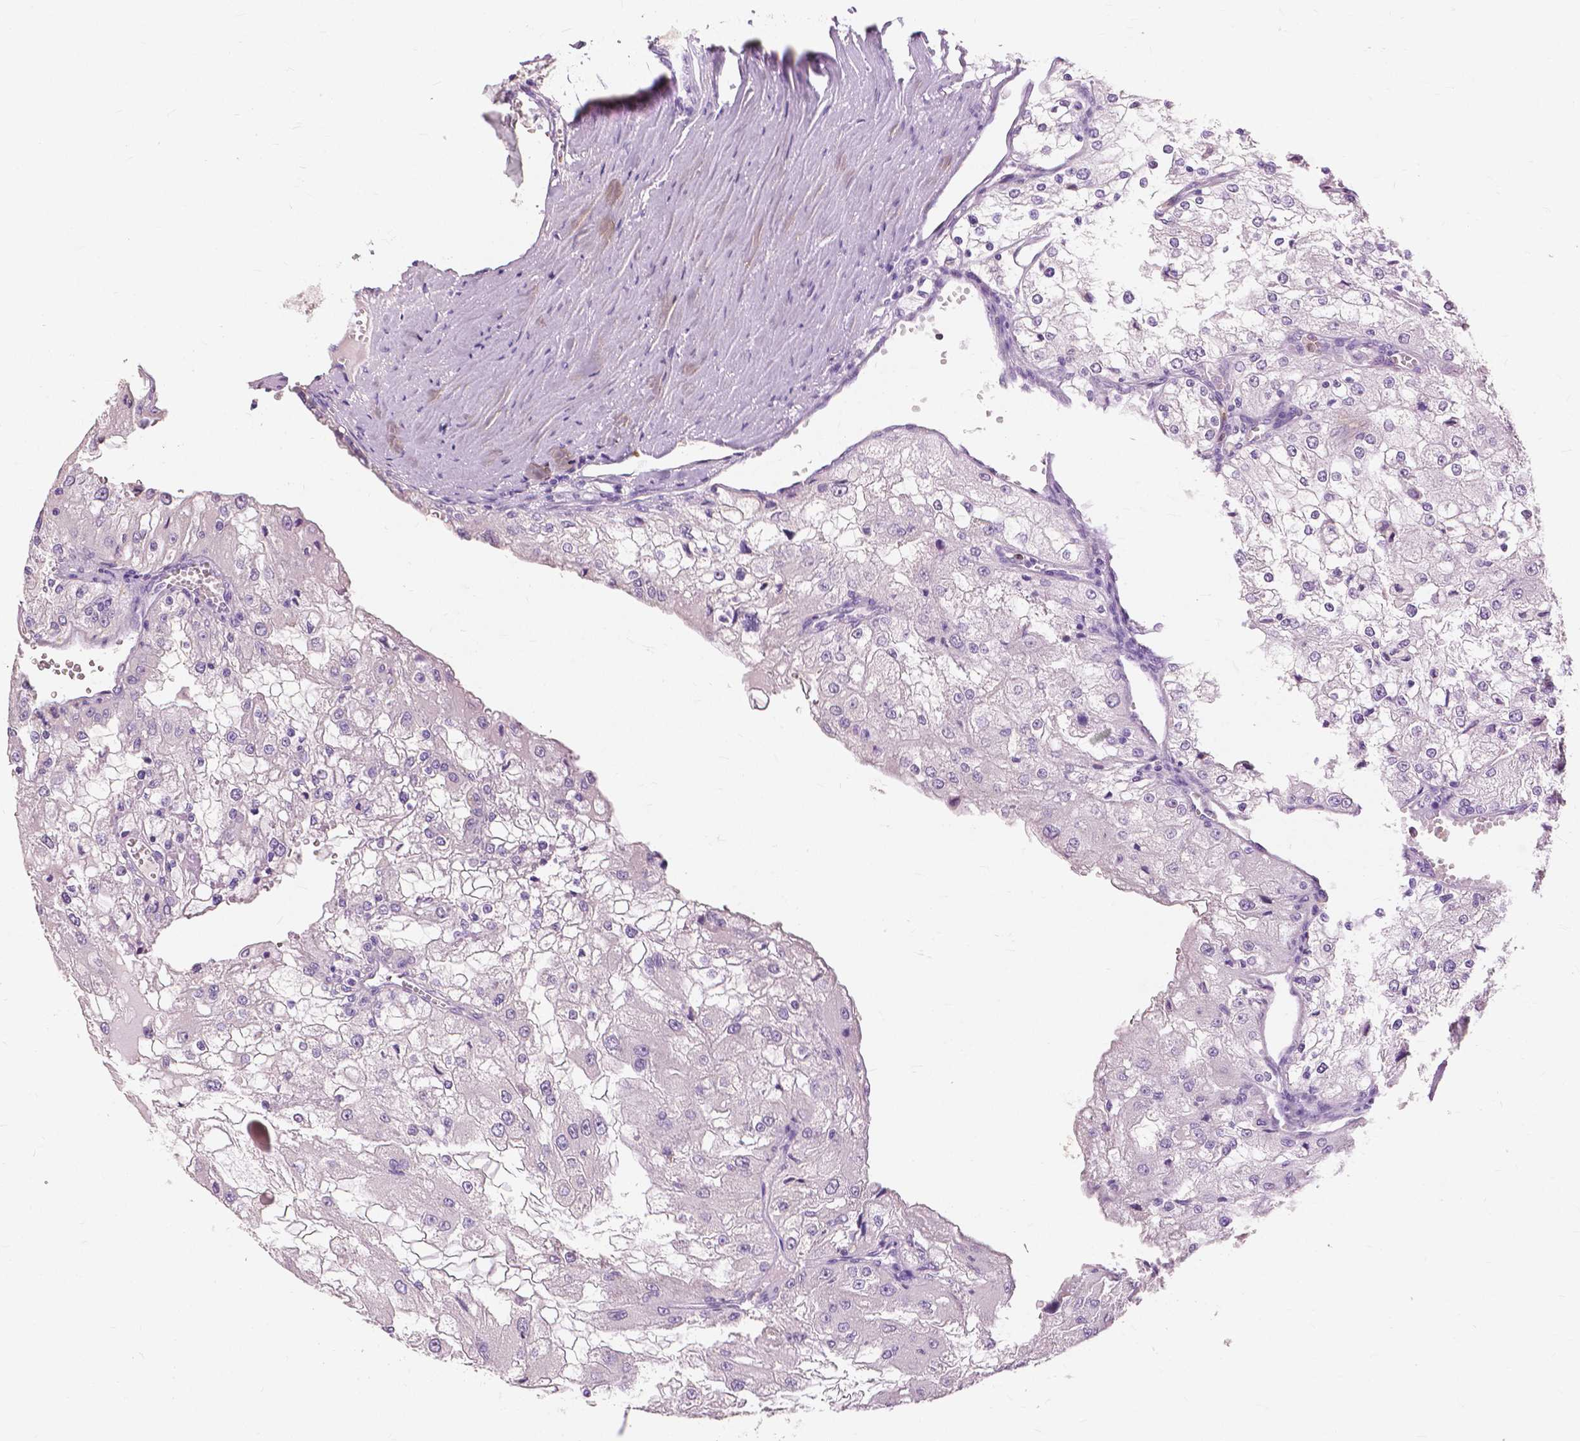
{"staining": {"intensity": "negative", "quantity": "none", "location": "none"}, "tissue": "renal cancer", "cell_type": "Tumor cells", "image_type": "cancer", "snomed": [{"axis": "morphology", "description": "Adenocarcinoma, NOS"}, {"axis": "topography", "description": "Kidney"}], "caption": "Renal cancer was stained to show a protein in brown. There is no significant expression in tumor cells. The staining was performed using DAB (3,3'-diaminobenzidine) to visualize the protein expression in brown, while the nuclei were stained in blue with hematoxylin (Magnification: 20x).", "gene": "CXCR2", "patient": {"sex": "female", "age": 74}}